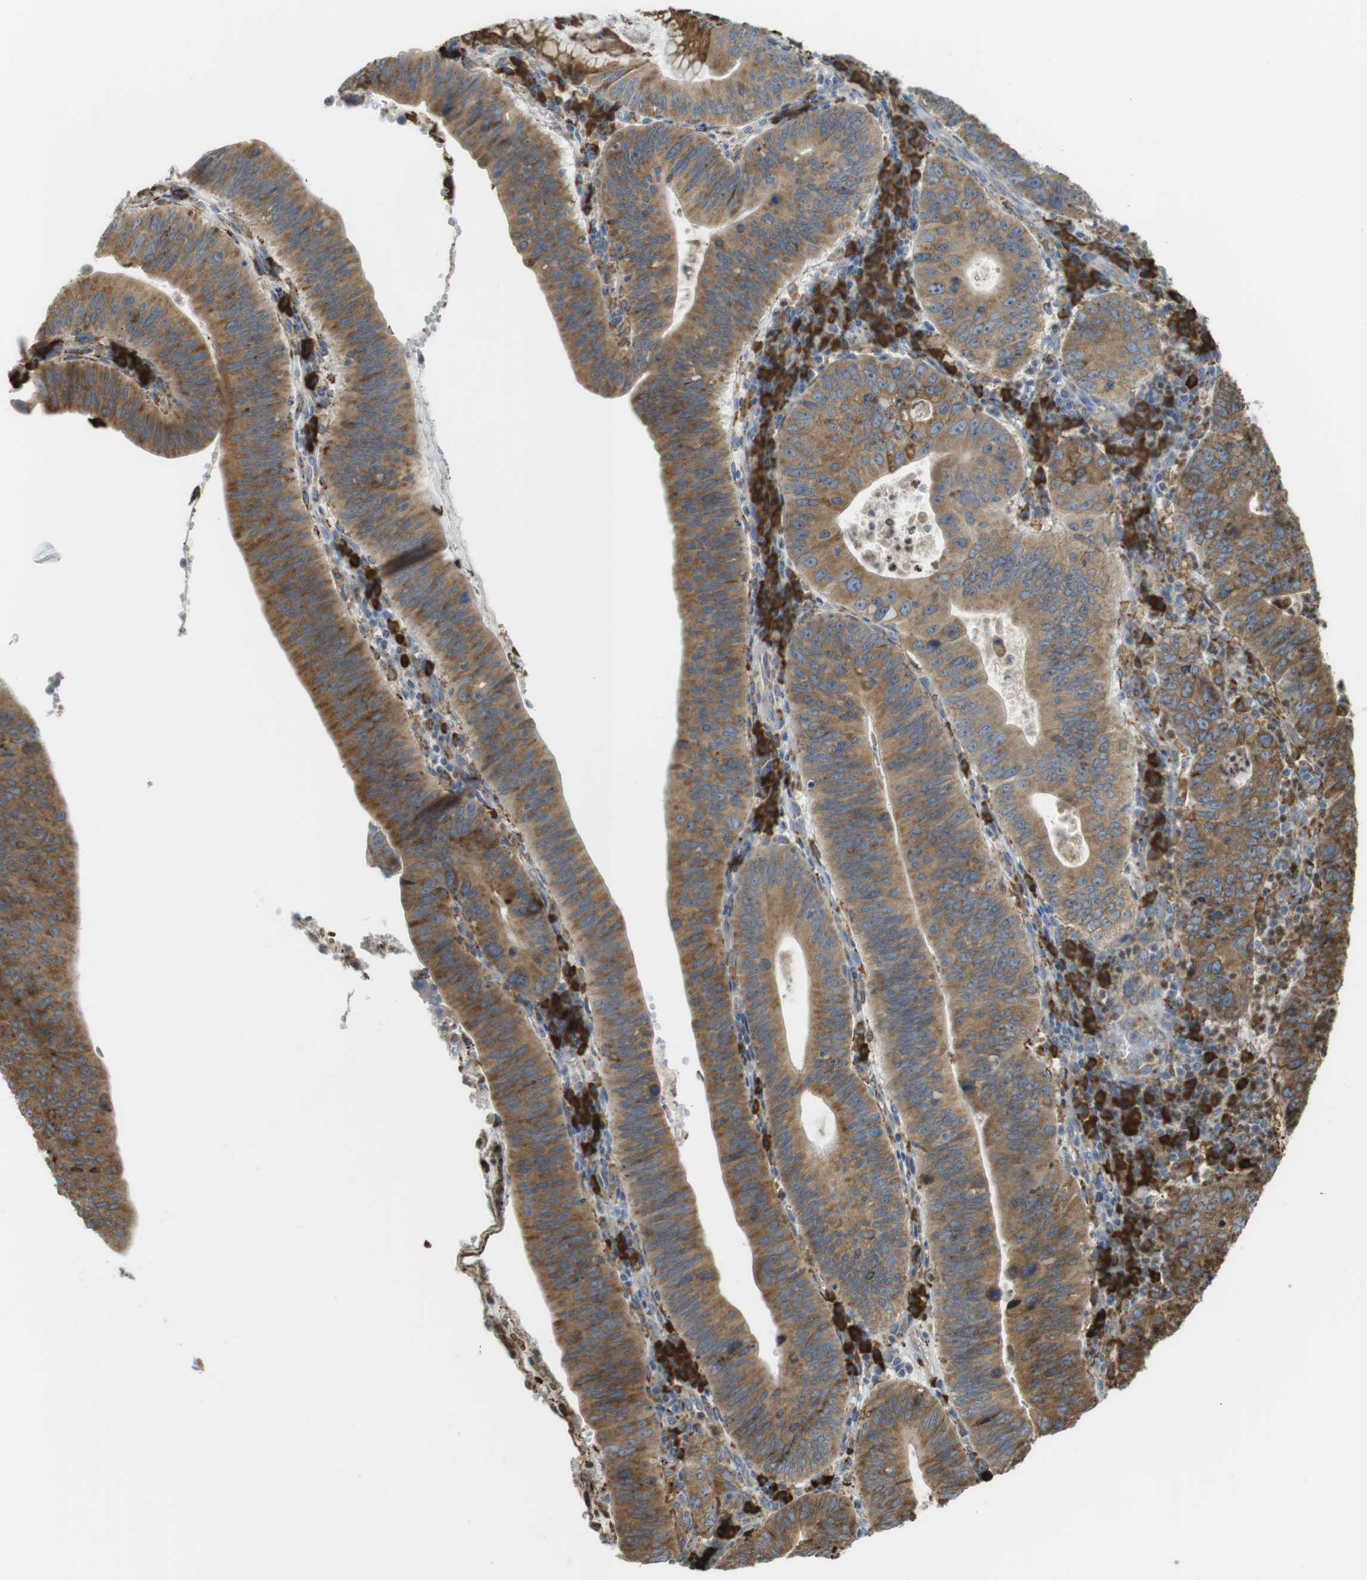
{"staining": {"intensity": "moderate", "quantity": ">75%", "location": "cytoplasmic/membranous"}, "tissue": "stomach cancer", "cell_type": "Tumor cells", "image_type": "cancer", "snomed": [{"axis": "morphology", "description": "Adenocarcinoma, NOS"}, {"axis": "topography", "description": "Stomach"}], "caption": "Human stomach cancer stained for a protein (brown) exhibits moderate cytoplasmic/membranous positive positivity in approximately >75% of tumor cells.", "gene": "MBOAT2", "patient": {"sex": "male", "age": 59}}